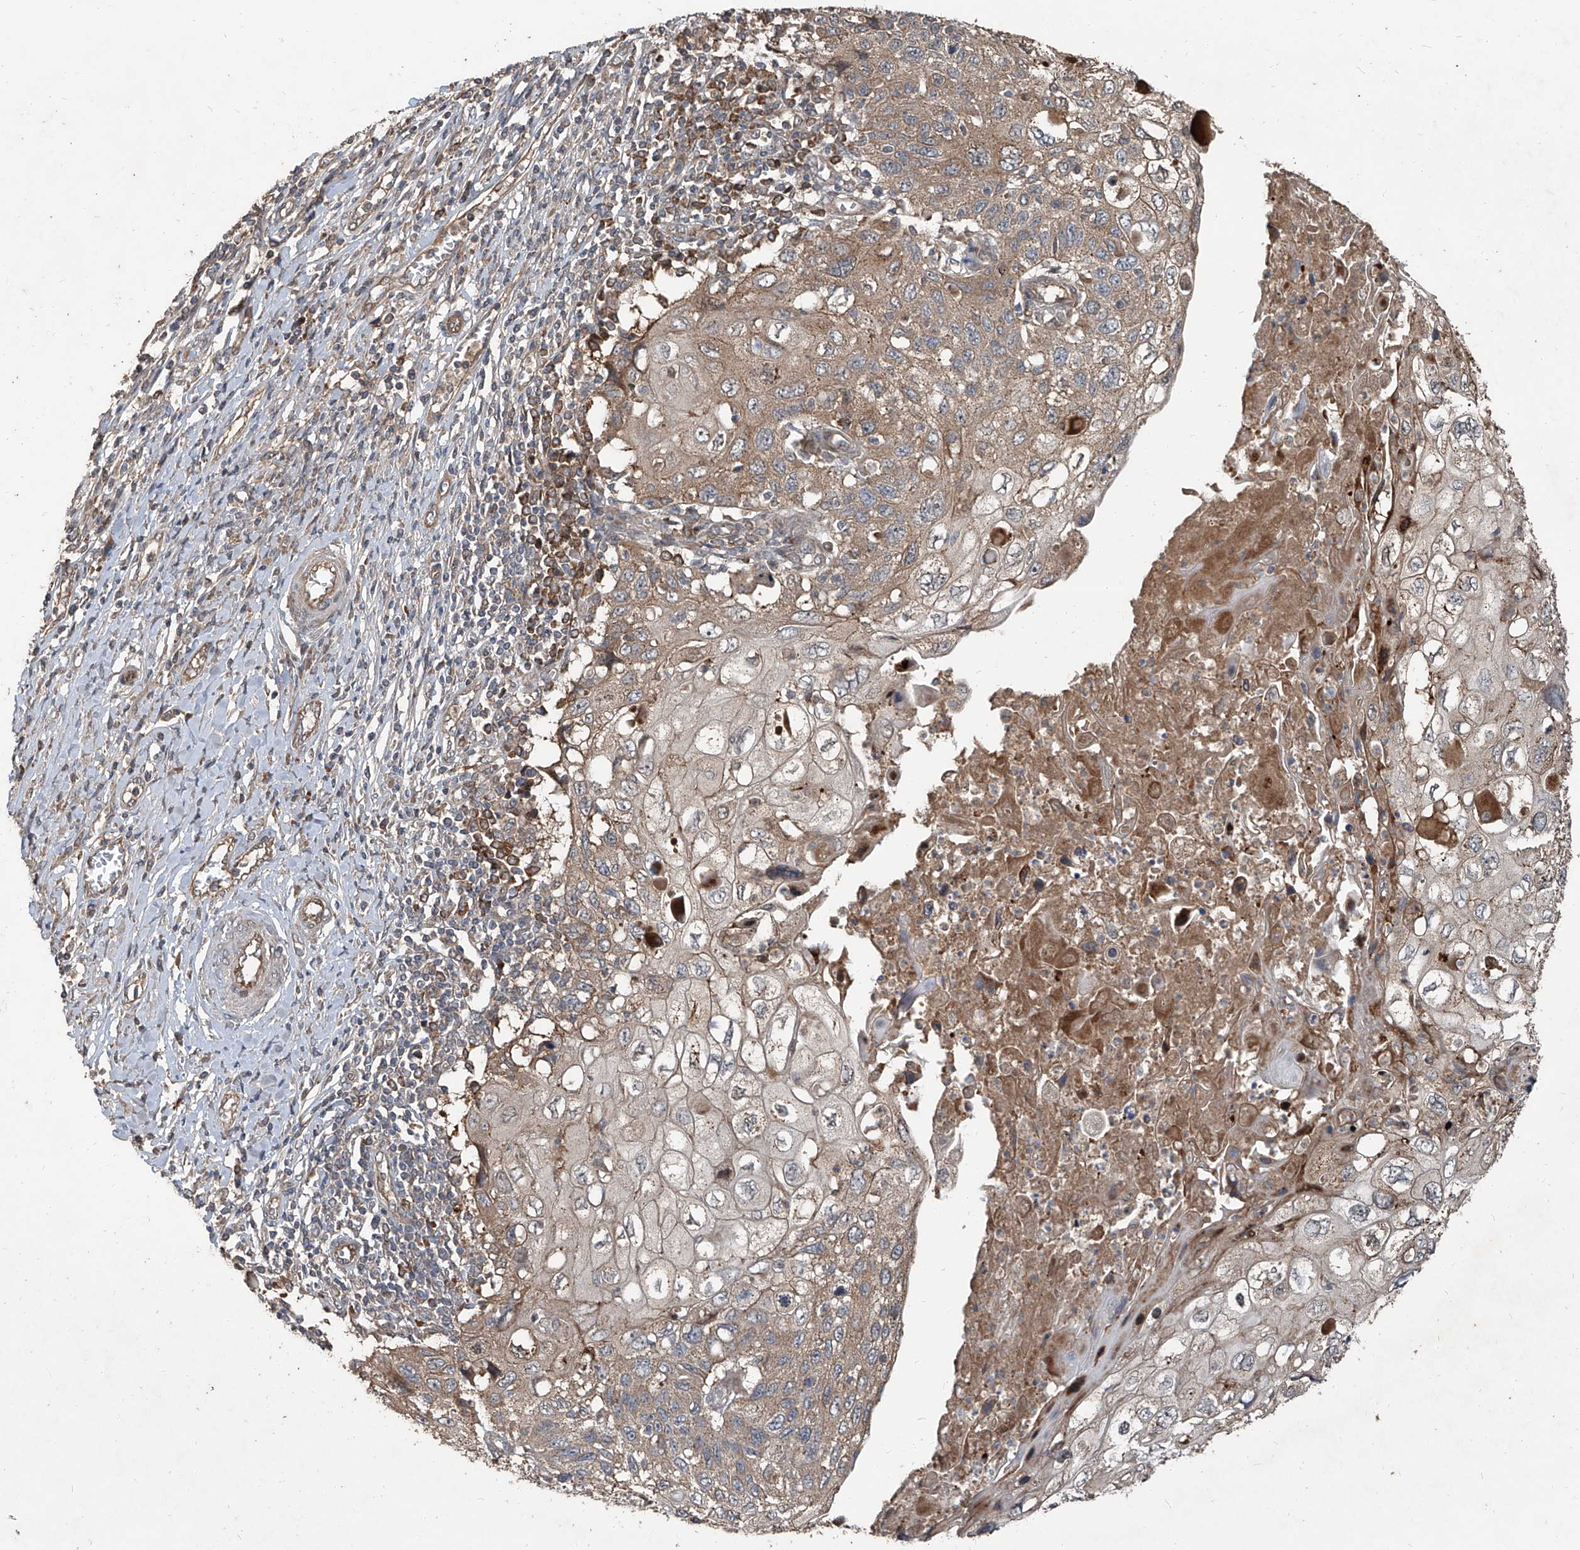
{"staining": {"intensity": "moderate", "quantity": ">75%", "location": "cytoplasmic/membranous"}, "tissue": "cervical cancer", "cell_type": "Tumor cells", "image_type": "cancer", "snomed": [{"axis": "morphology", "description": "Squamous cell carcinoma, NOS"}, {"axis": "topography", "description": "Cervix"}], "caption": "Cervical squamous cell carcinoma was stained to show a protein in brown. There is medium levels of moderate cytoplasmic/membranous expression in approximately >75% of tumor cells.", "gene": "CCN1", "patient": {"sex": "female", "age": 70}}